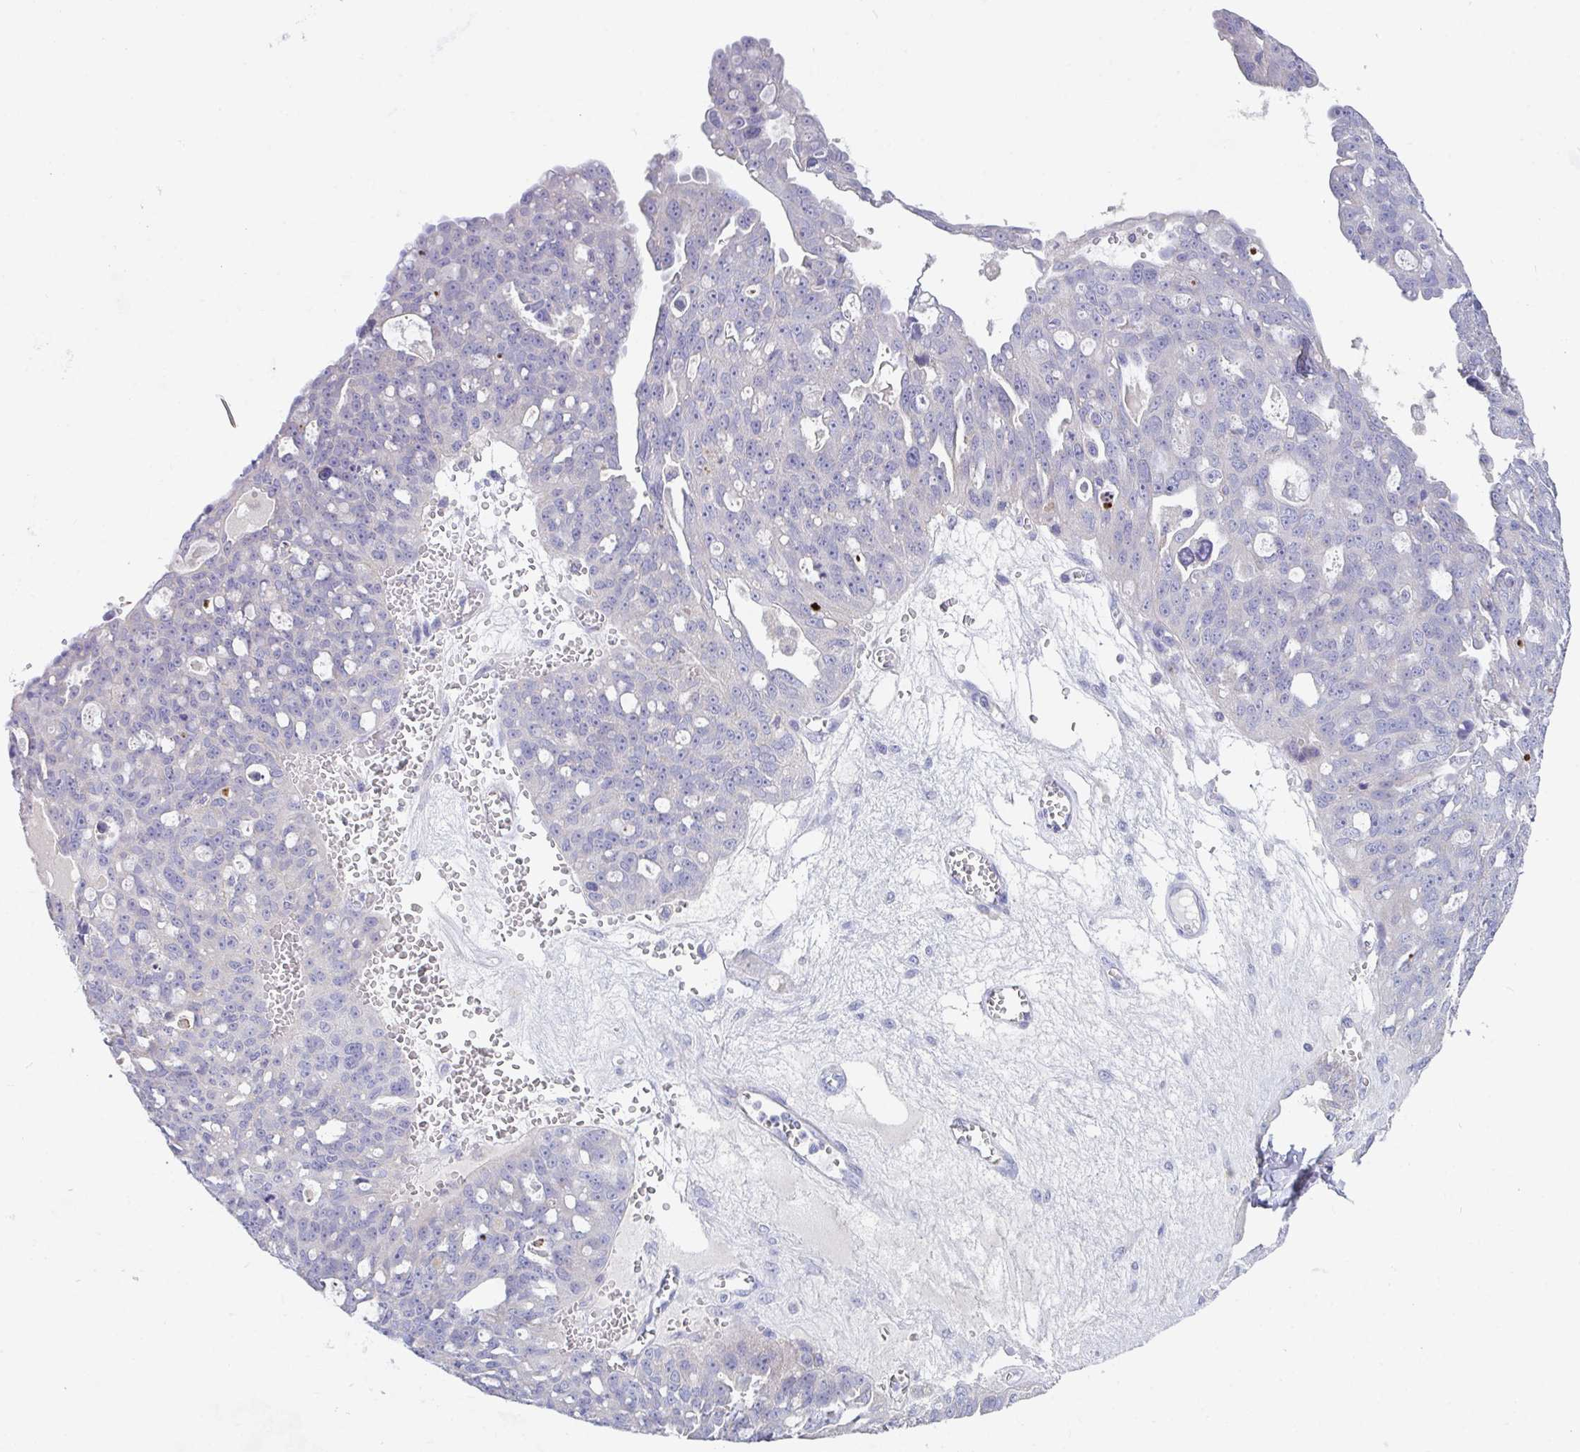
{"staining": {"intensity": "negative", "quantity": "none", "location": "none"}, "tissue": "ovarian cancer", "cell_type": "Tumor cells", "image_type": "cancer", "snomed": [{"axis": "morphology", "description": "Carcinoma, endometroid"}, {"axis": "topography", "description": "Ovary"}], "caption": "A histopathology image of human ovarian cancer (endometroid carcinoma) is negative for staining in tumor cells. (DAB (3,3'-diaminobenzidine) IHC, high magnification).", "gene": "ZNF561", "patient": {"sex": "female", "age": 70}}